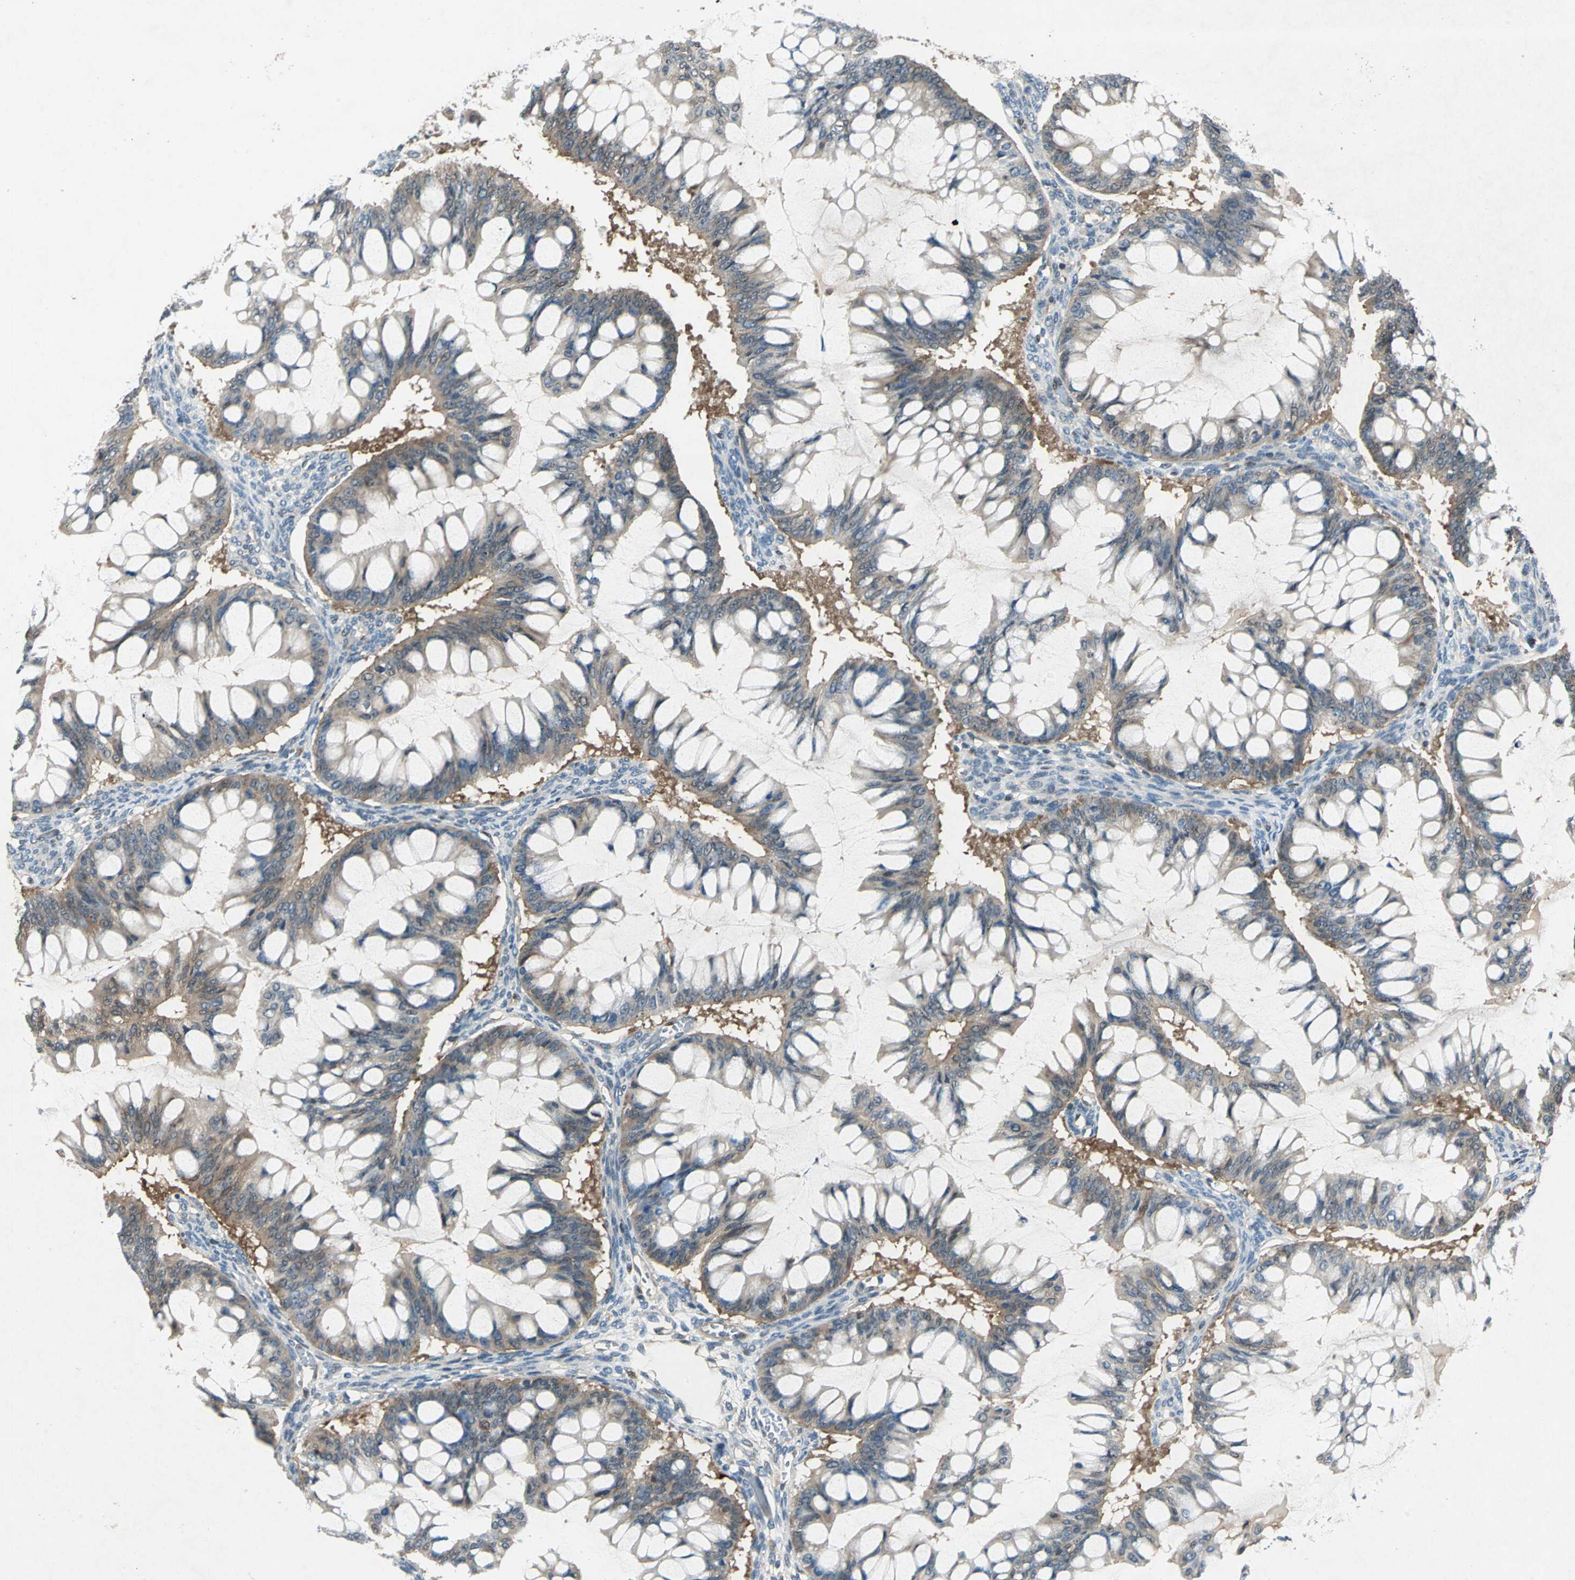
{"staining": {"intensity": "weak", "quantity": ">75%", "location": "cytoplasmic/membranous"}, "tissue": "ovarian cancer", "cell_type": "Tumor cells", "image_type": "cancer", "snomed": [{"axis": "morphology", "description": "Cystadenocarcinoma, mucinous, NOS"}, {"axis": "topography", "description": "Ovary"}], "caption": "IHC staining of ovarian cancer, which exhibits low levels of weak cytoplasmic/membranous staining in approximately >75% of tumor cells indicating weak cytoplasmic/membranous protein positivity. The staining was performed using DAB (3,3'-diaminobenzidine) (brown) for protein detection and nuclei were counterstained in hematoxylin (blue).", "gene": "RRM2B", "patient": {"sex": "female", "age": 73}}